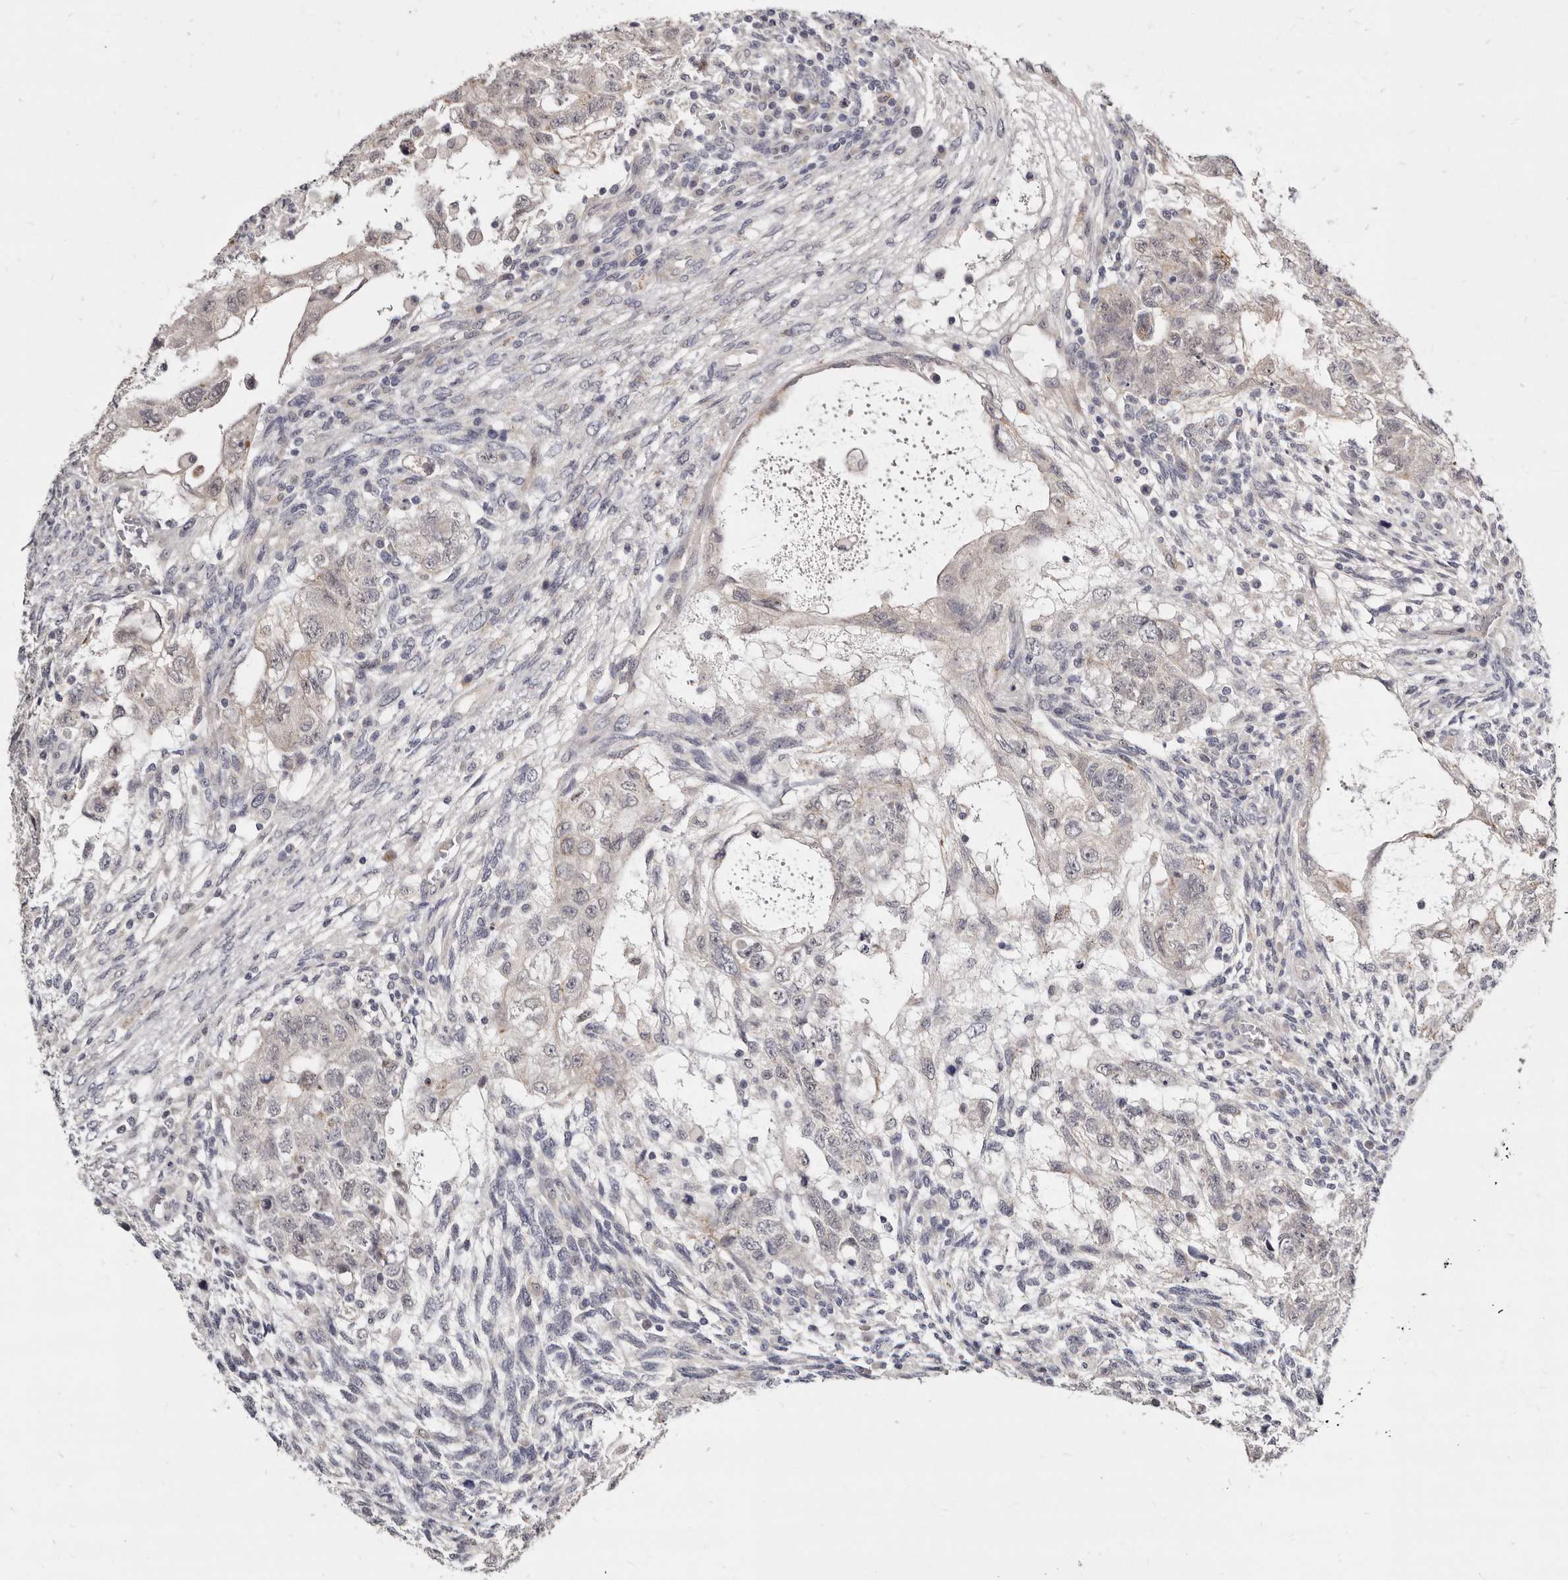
{"staining": {"intensity": "negative", "quantity": "none", "location": "none"}, "tissue": "testis cancer", "cell_type": "Tumor cells", "image_type": "cancer", "snomed": [{"axis": "morphology", "description": "Normal tissue, NOS"}, {"axis": "morphology", "description": "Carcinoma, Embryonal, NOS"}, {"axis": "topography", "description": "Testis"}], "caption": "A photomicrograph of embryonal carcinoma (testis) stained for a protein shows no brown staining in tumor cells.", "gene": "KLHL4", "patient": {"sex": "male", "age": 36}}